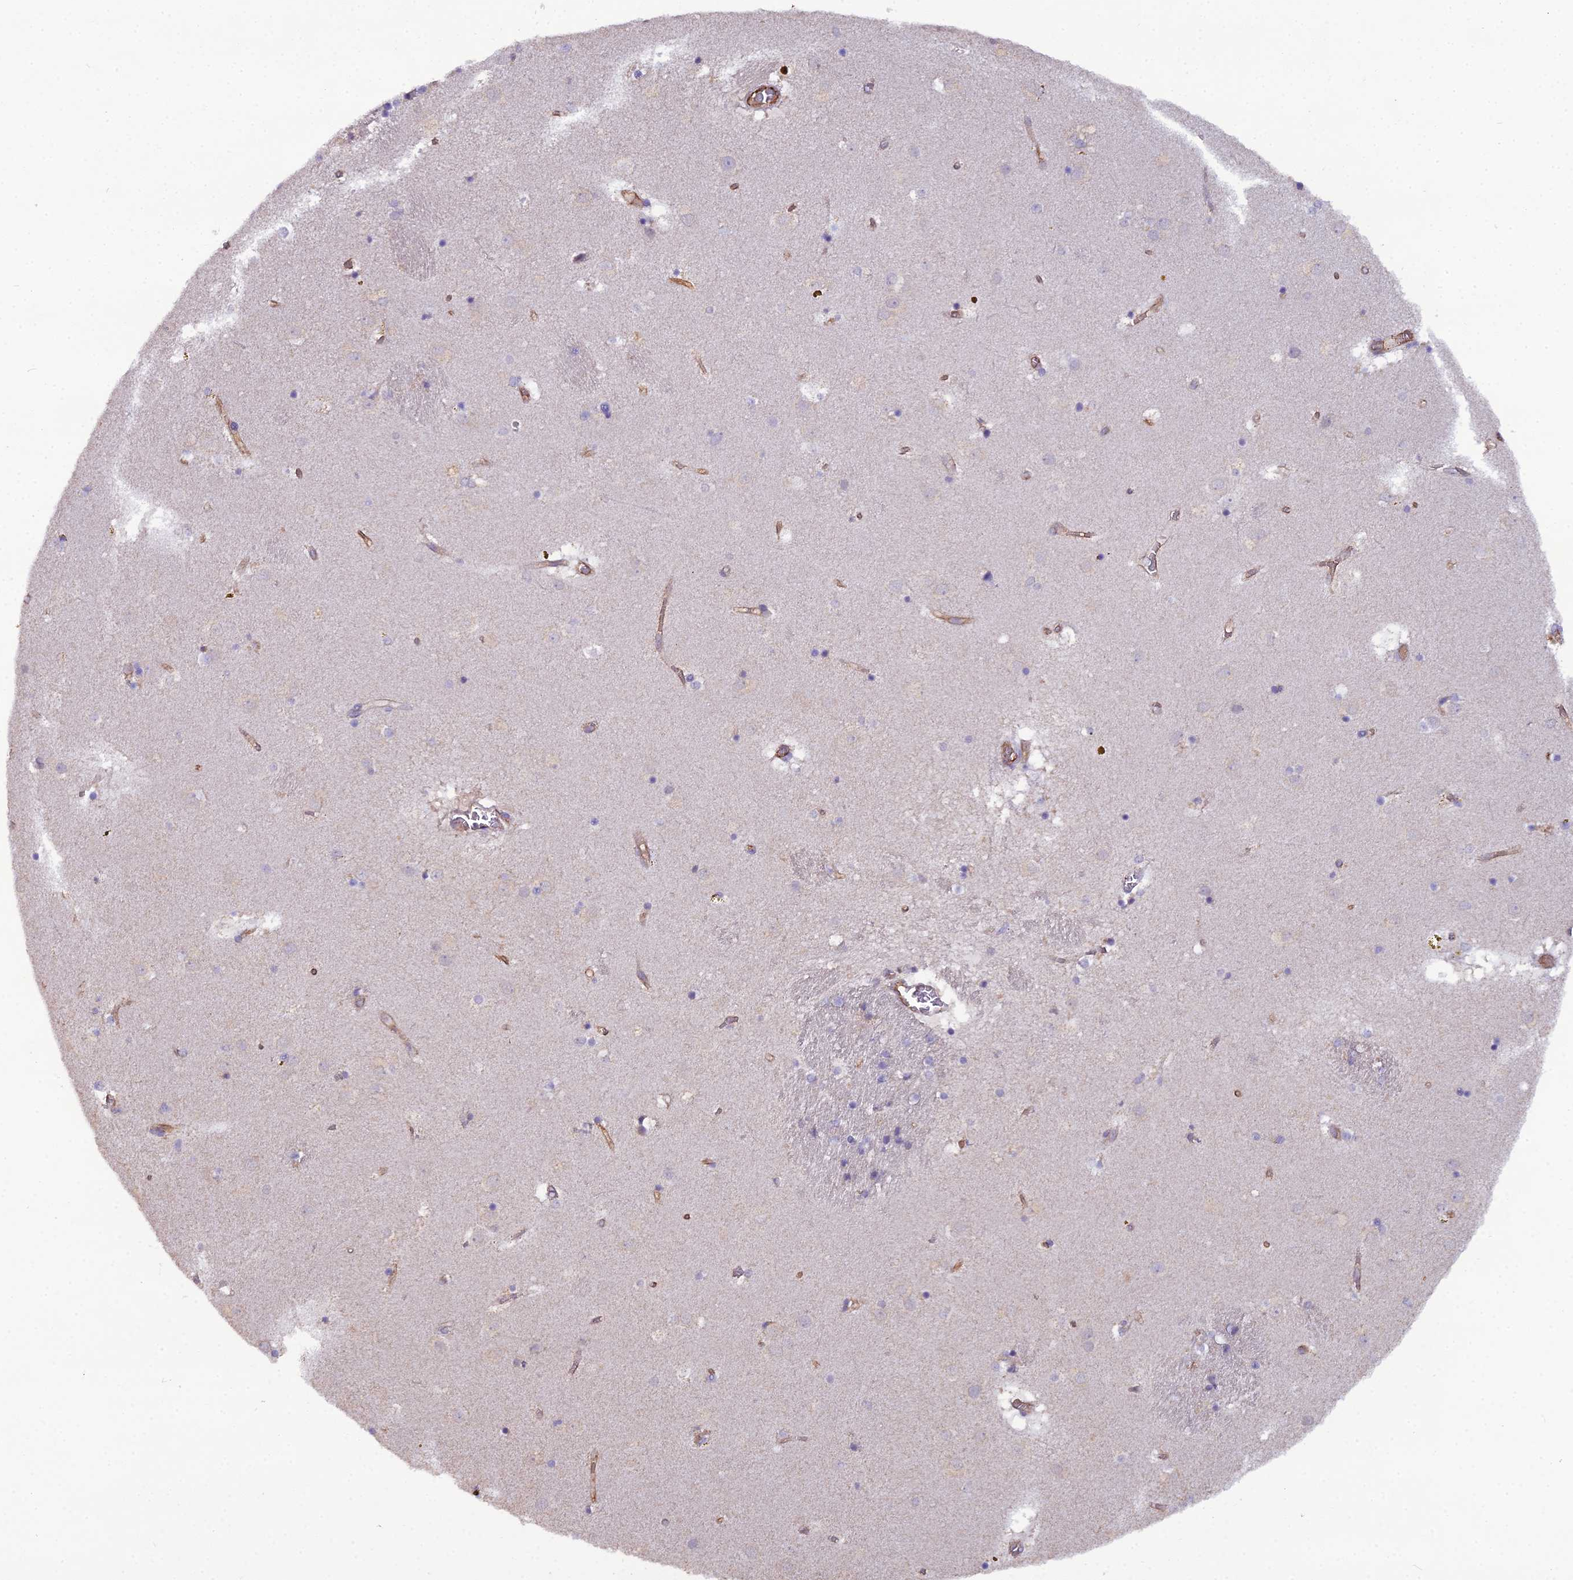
{"staining": {"intensity": "negative", "quantity": "none", "location": "none"}, "tissue": "caudate", "cell_type": "Glial cells", "image_type": "normal", "snomed": [{"axis": "morphology", "description": "Normal tissue, NOS"}, {"axis": "topography", "description": "Lateral ventricle wall"}], "caption": "Immunohistochemical staining of benign human caudate demonstrates no significant staining in glial cells. Brightfield microscopy of IHC stained with DAB (3,3'-diaminobenzidine) (brown) and hematoxylin (blue), captured at high magnification.", "gene": "CFAP47", "patient": {"sex": "male", "age": 70}}